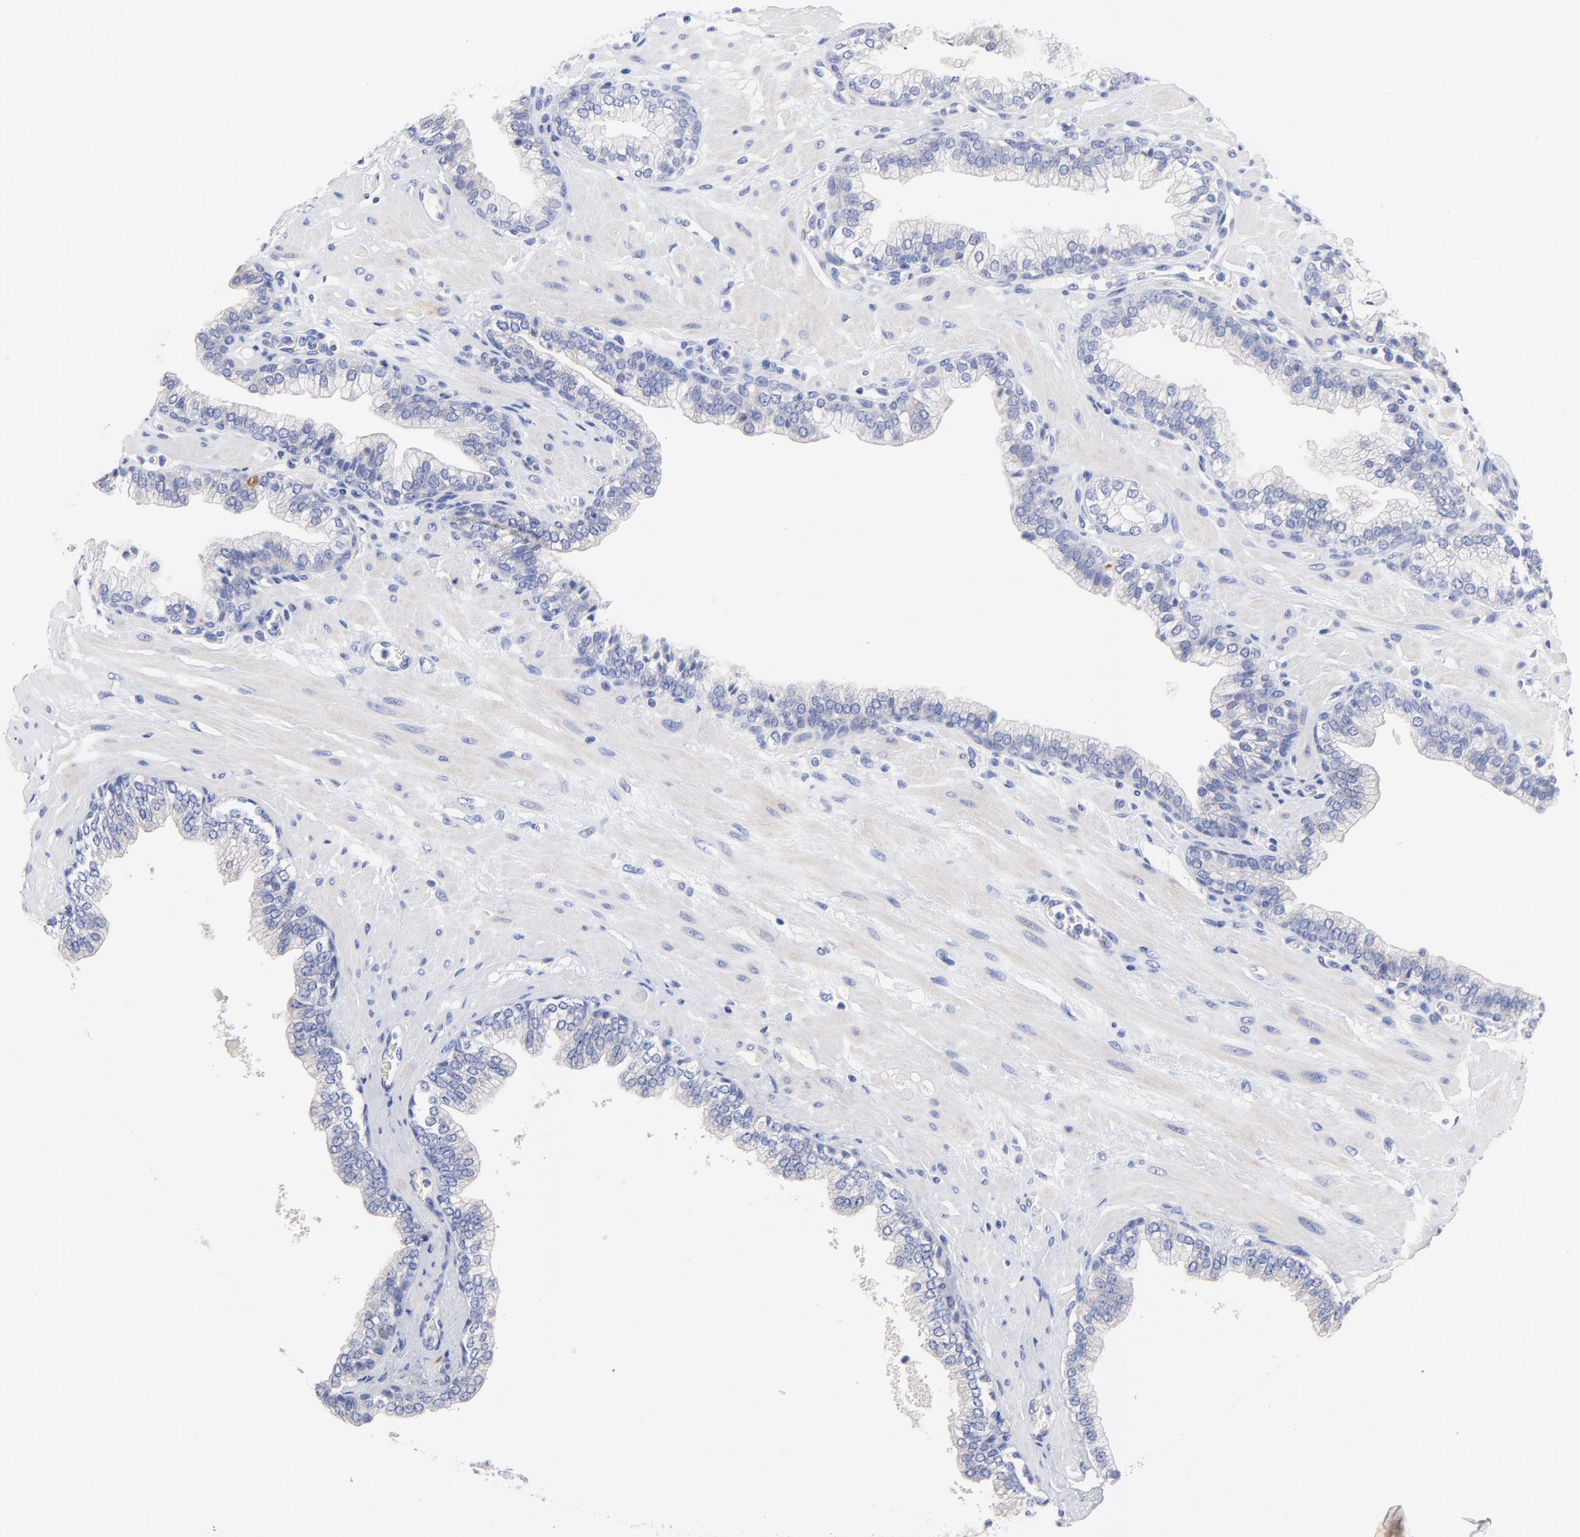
{"staining": {"intensity": "moderate", "quantity": "25%-75%", "location": "cytoplasmic/membranous"}, "tissue": "prostate", "cell_type": "Glandular cells", "image_type": "normal", "snomed": [{"axis": "morphology", "description": "Normal tissue, NOS"}, {"axis": "topography", "description": "Prostate"}], "caption": "A brown stain highlights moderate cytoplasmic/membranous staining of a protein in glandular cells of normal prostate.", "gene": "FBXO10", "patient": {"sex": "male", "age": 60}}